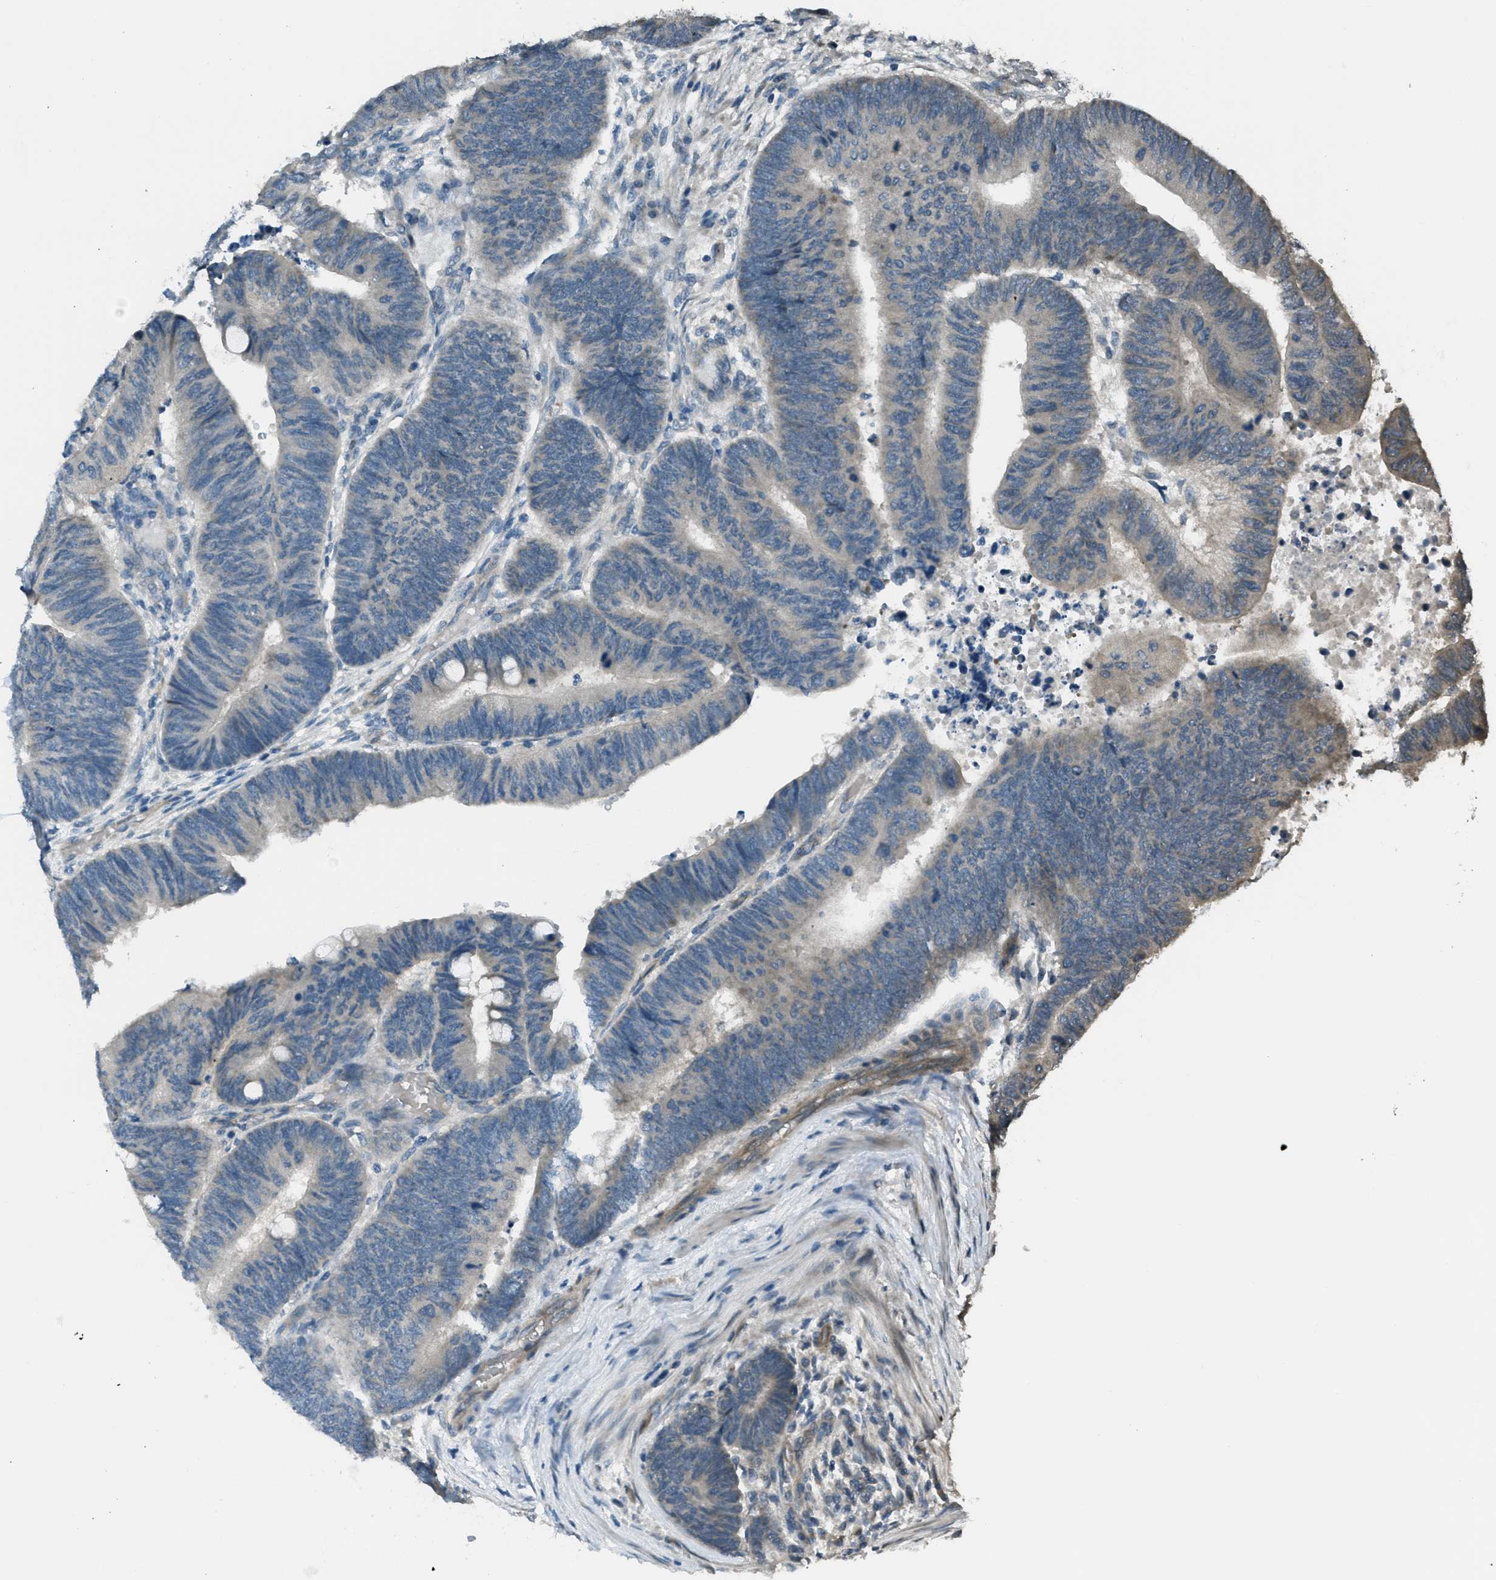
{"staining": {"intensity": "weak", "quantity": "<25%", "location": "cytoplasmic/membranous"}, "tissue": "colorectal cancer", "cell_type": "Tumor cells", "image_type": "cancer", "snomed": [{"axis": "morphology", "description": "Normal tissue, NOS"}, {"axis": "morphology", "description": "Adenocarcinoma, NOS"}, {"axis": "topography", "description": "Rectum"}, {"axis": "topography", "description": "Peripheral nerve tissue"}], "caption": "This is an immunohistochemistry photomicrograph of human adenocarcinoma (colorectal). There is no staining in tumor cells.", "gene": "ASAP2", "patient": {"sex": "male", "age": 92}}